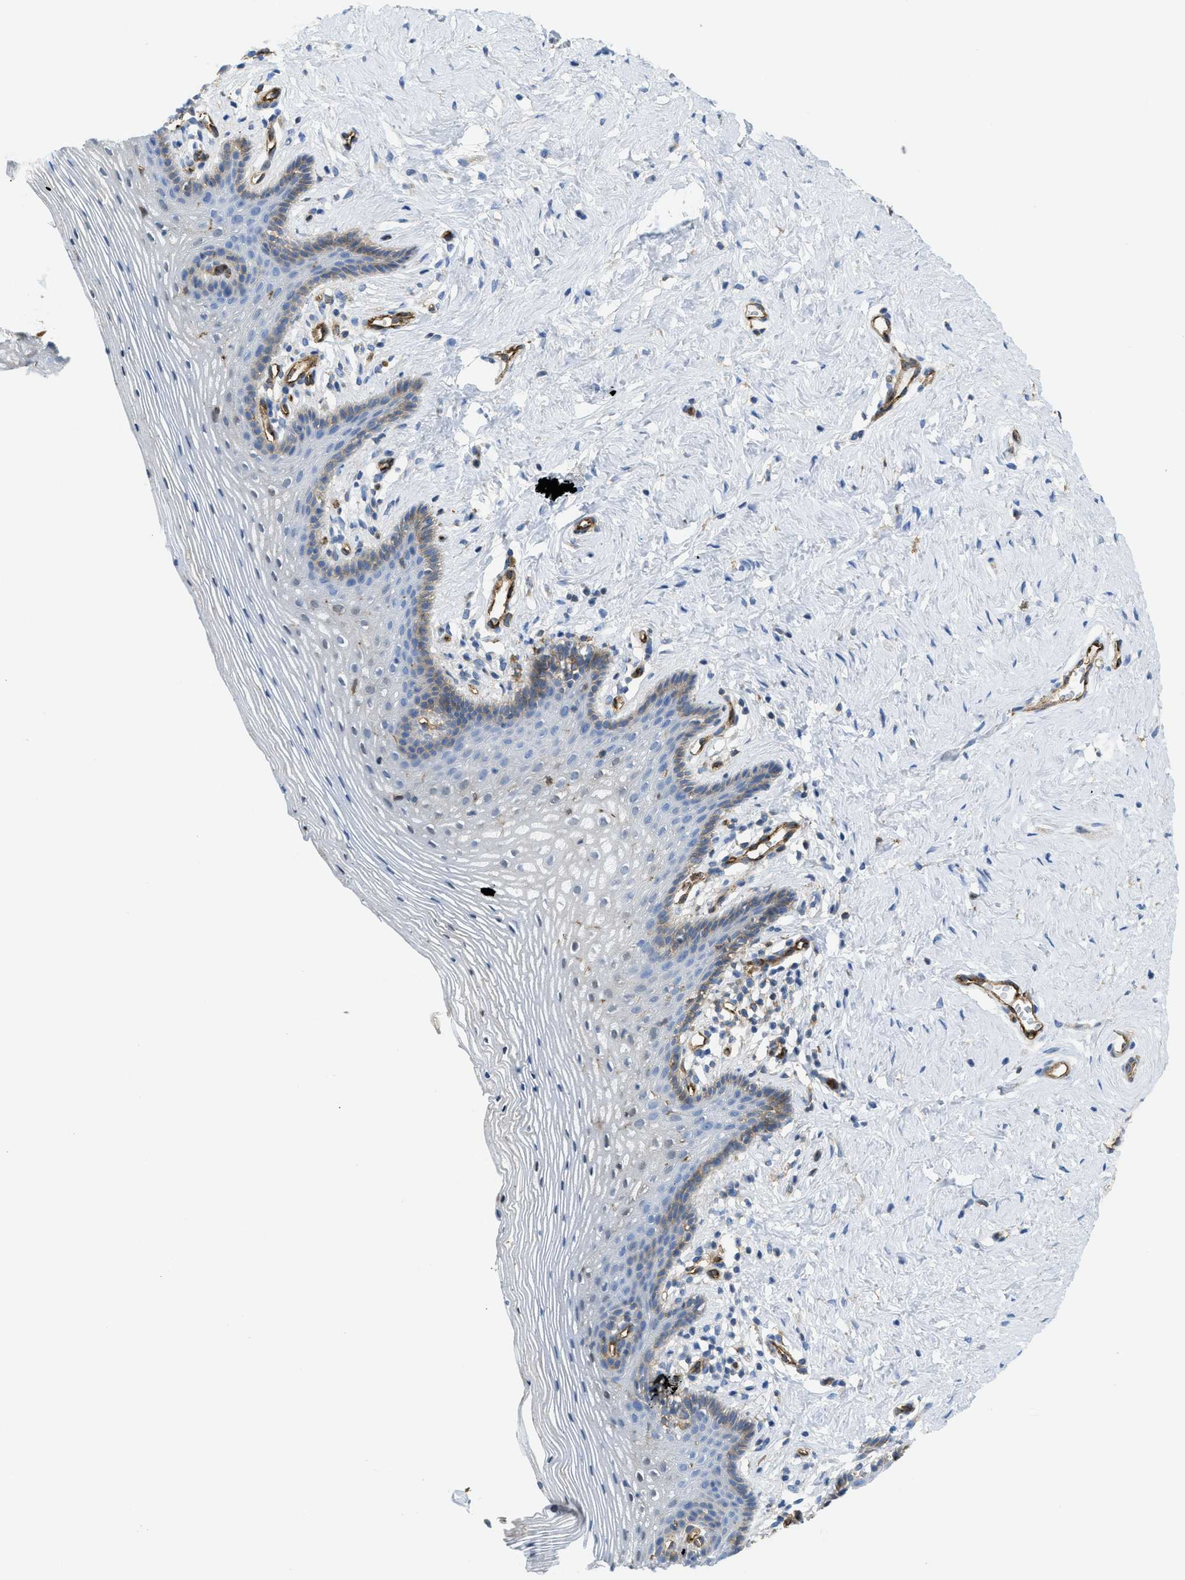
{"staining": {"intensity": "weak", "quantity": "<25%", "location": "cytoplasmic/membranous"}, "tissue": "vagina", "cell_type": "Squamous epithelial cells", "image_type": "normal", "snomed": [{"axis": "morphology", "description": "Normal tissue, NOS"}, {"axis": "topography", "description": "Vagina"}], "caption": "Vagina stained for a protein using immunohistochemistry shows no positivity squamous epithelial cells.", "gene": "HIP1", "patient": {"sex": "female", "age": 32}}